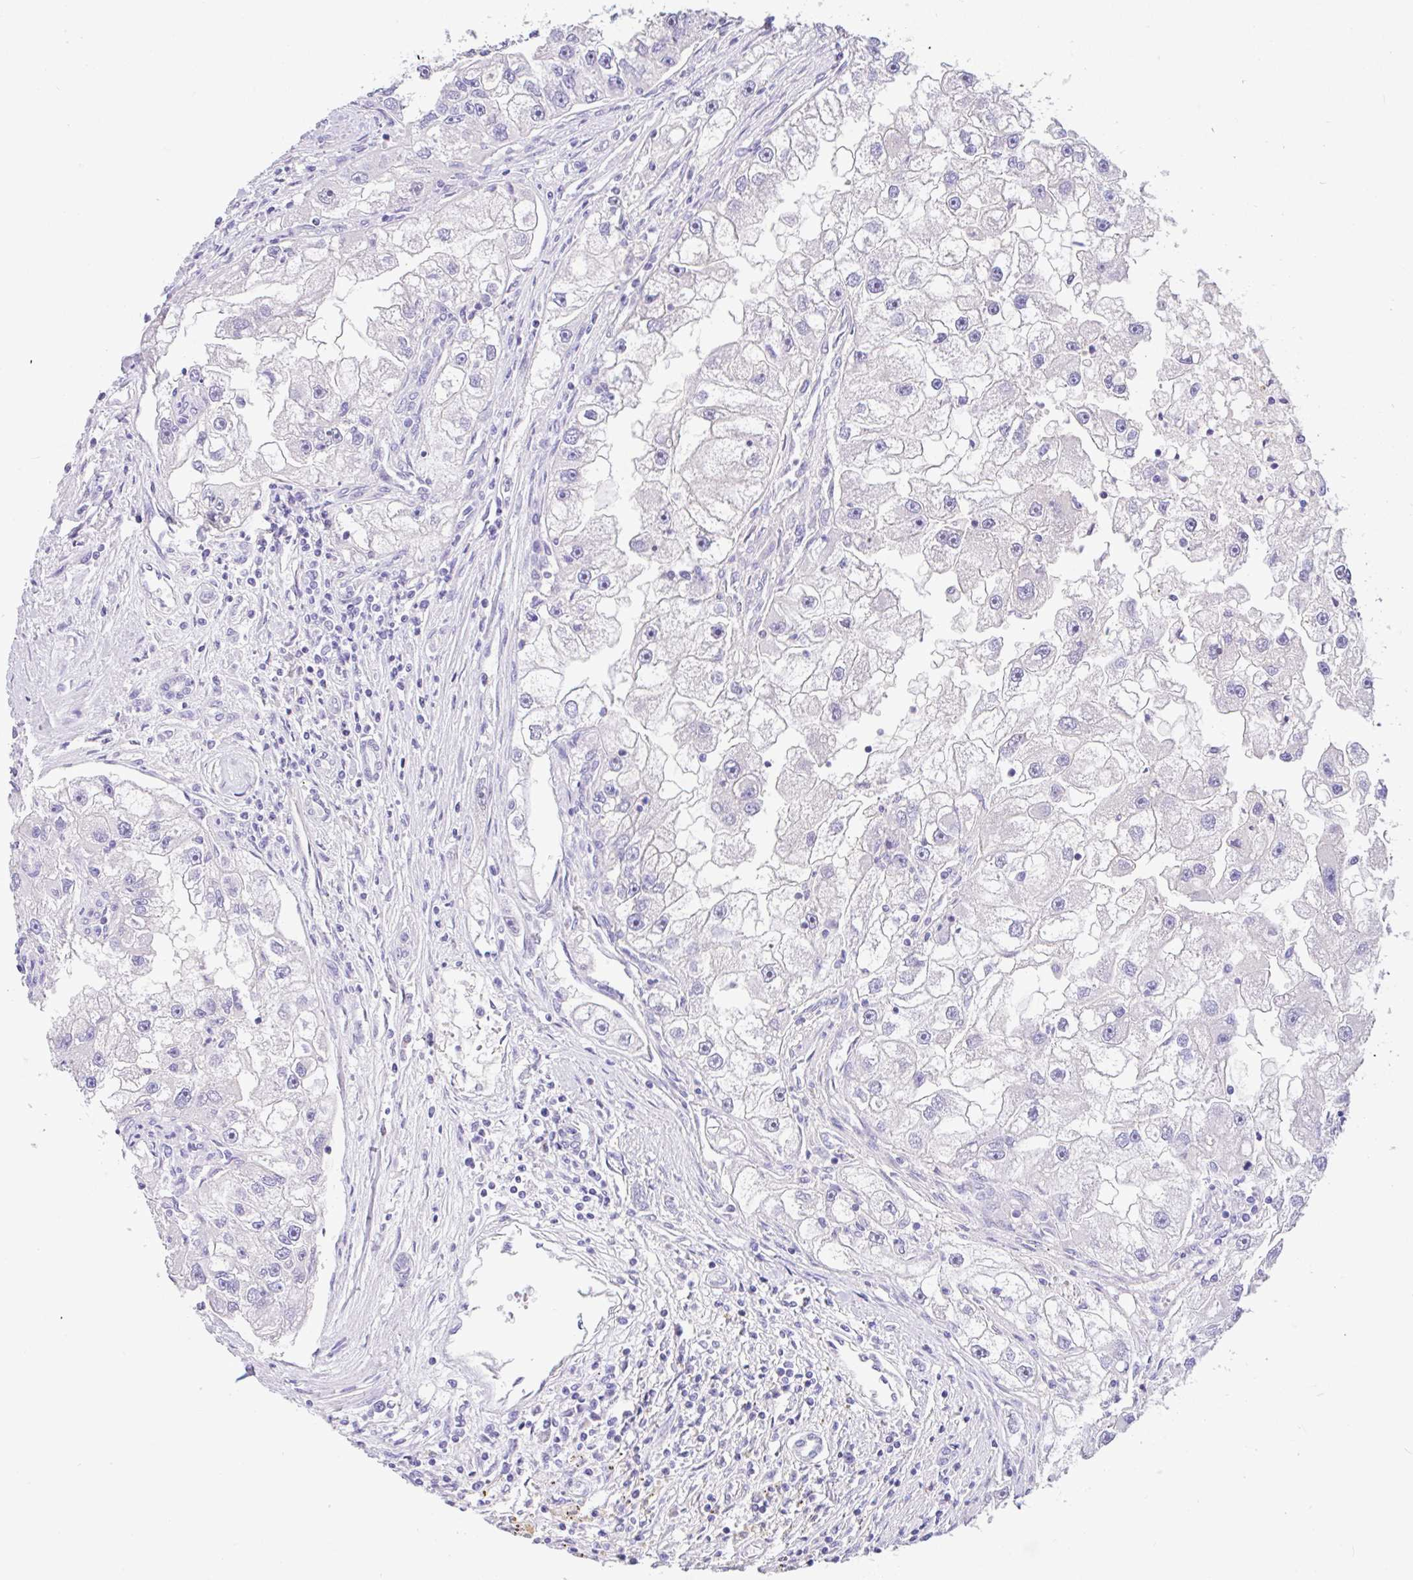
{"staining": {"intensity": "negative", "quantity": "none", "location": "none"}, "tissue": "renal cancer", "cell_type": "Tumor cells", "image_type": "cancer", "snomed": [{"axis": "morphology", "description": "Adenocarcinoma, NOS"}, {"axis": "topography", "description": "Kidney"}], "caption": "This is a image of IHC staining of renal cancer (adenocarcinoma), which shows no staining in tumor cells.", "gene": "SERPINE3", "patient": {"sex": "male", "age": 63}}